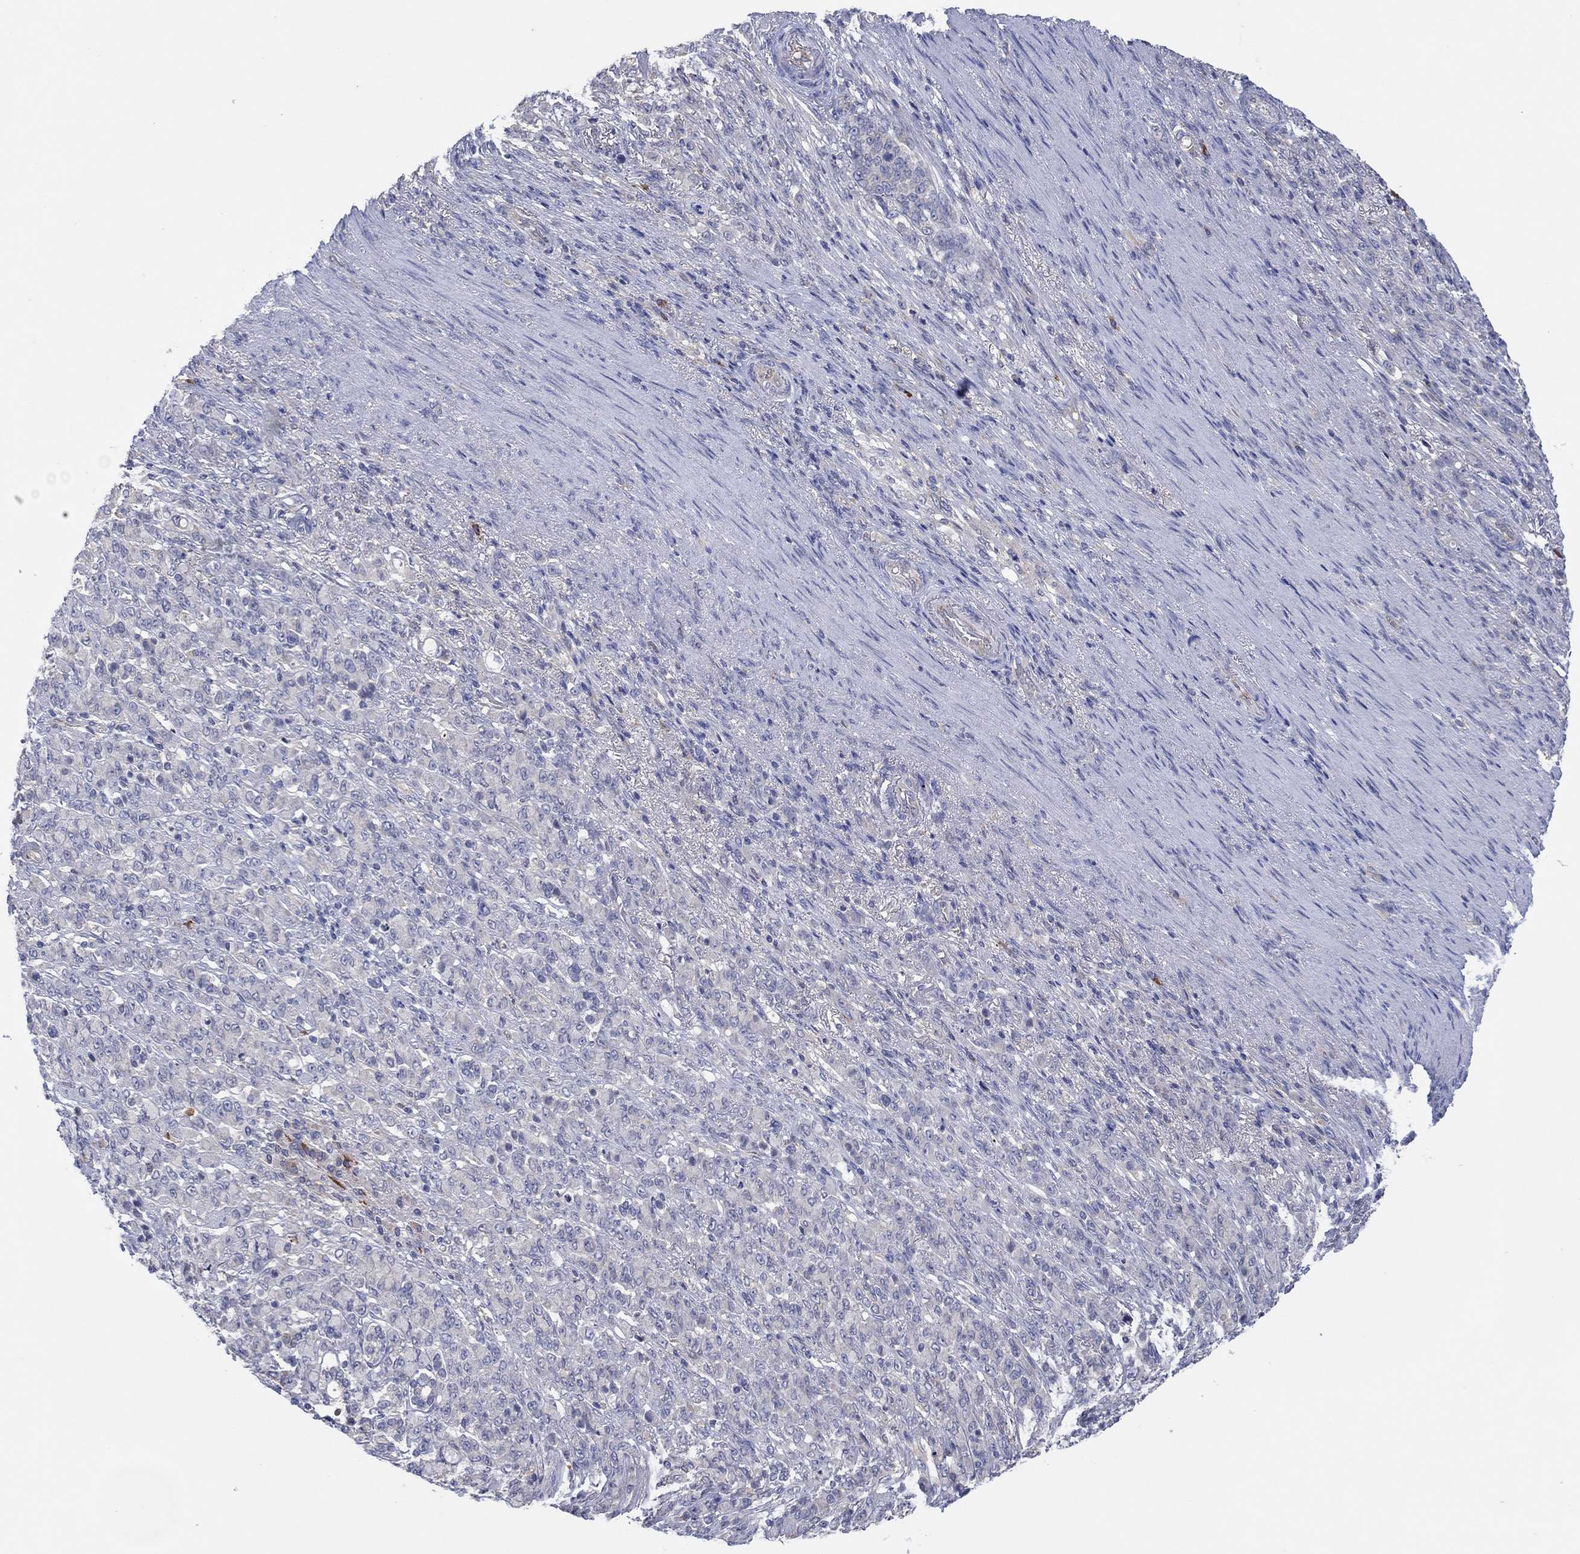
{"staining": {"intensity": "negative", "quantity": "none", "location": "none"}, "tissue": "stomach cancer", "cell_type": "Tumor cells", "image_type": "cancer", "snomed": [{"axis": "morphology", "description": "Normal tissue, NOS"}, {"axis": "morphology", "description": "Adenocarcinoma, NOS"}, {"axis": "topography", "description": "Stomach"}], "caption": "Immunohistochemical staining of stomach cancer shows no significant positivity in tumor cells.", "gene": "PLCL2", "patient": {"sex": "female", "age": 79}}